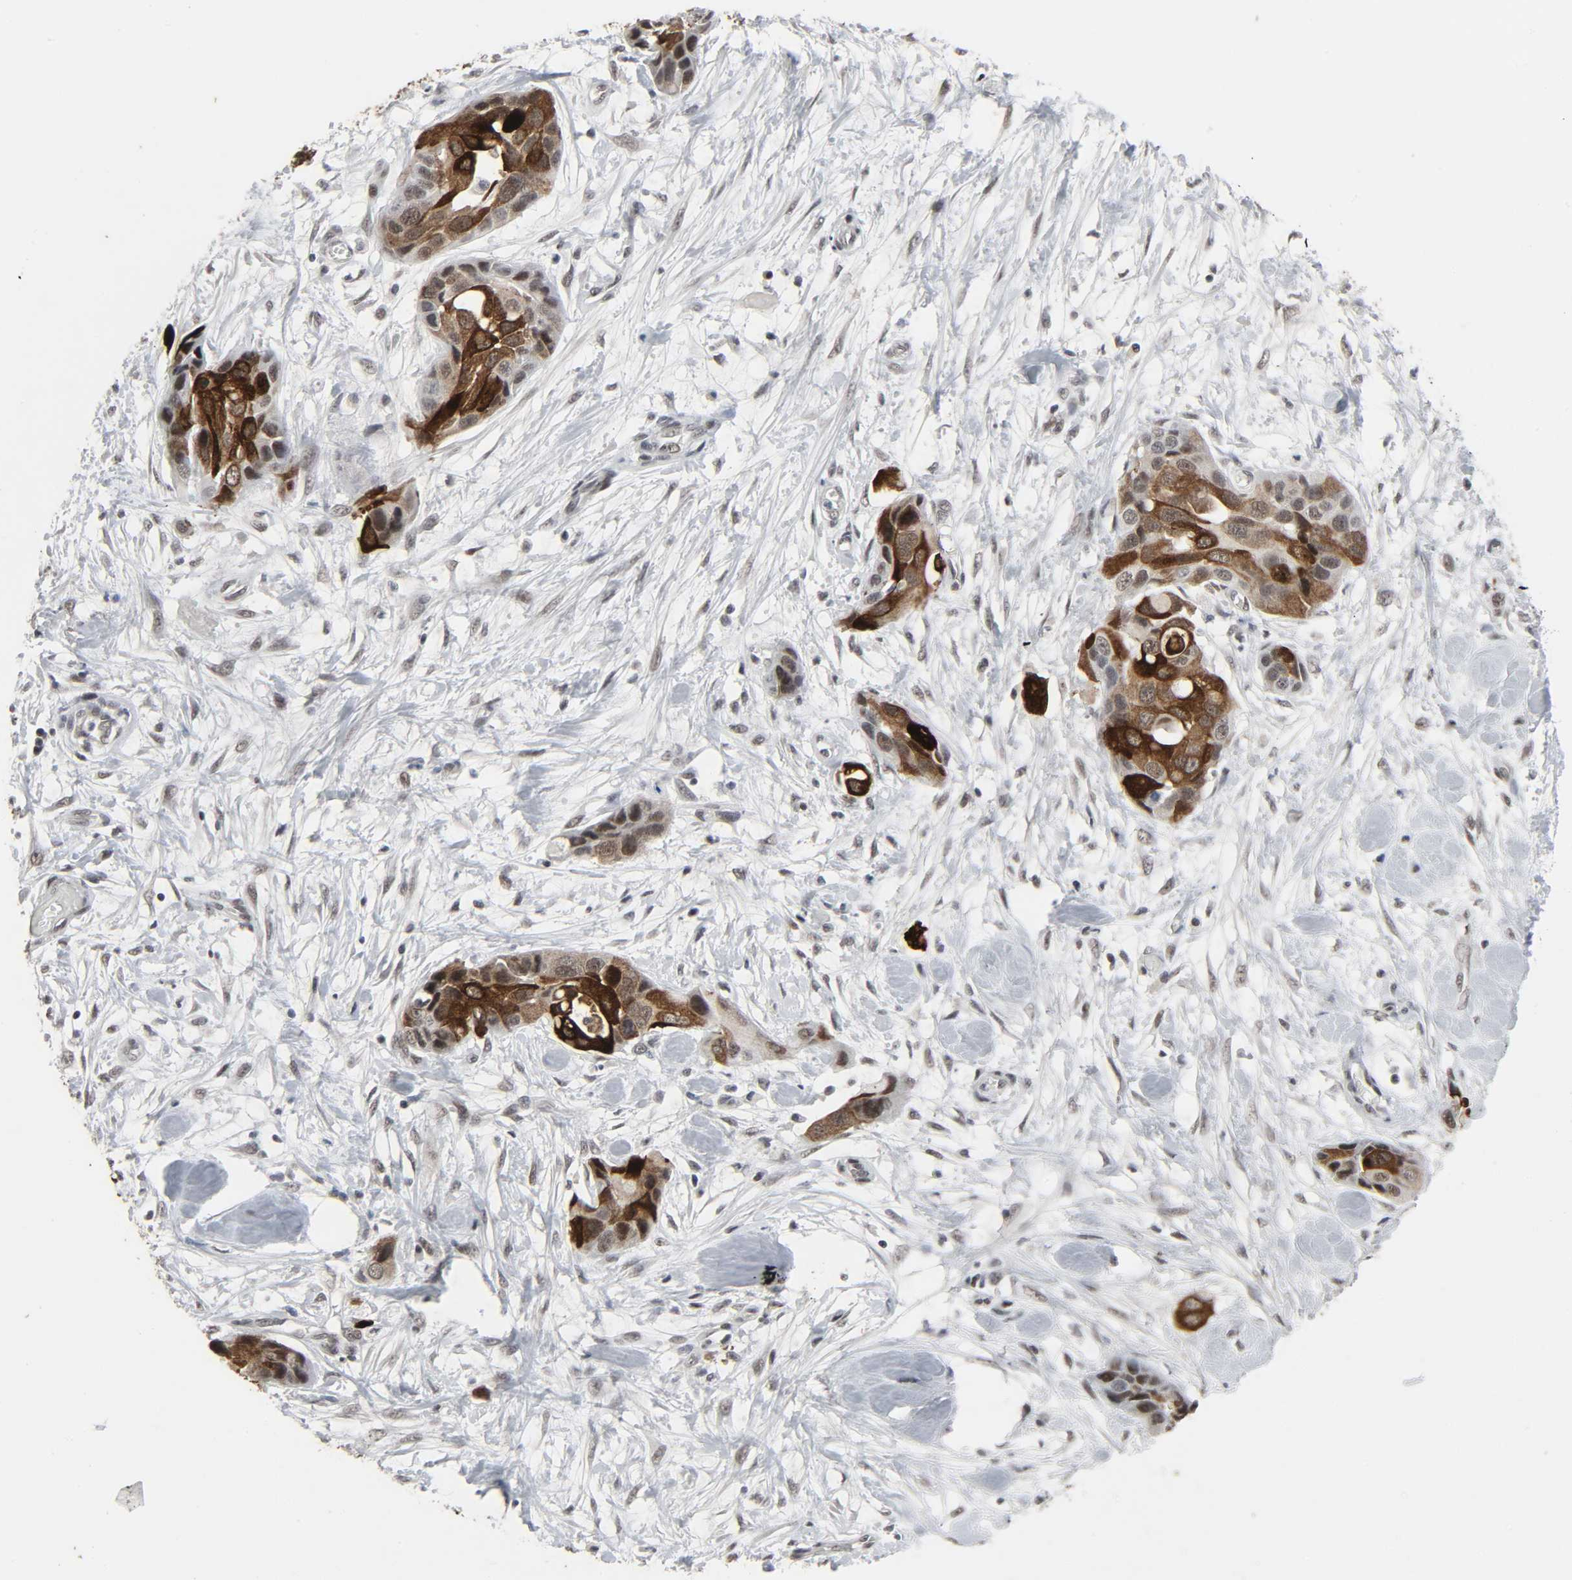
{"staining": {"intensity": "strong", "quantity": ">75%", "location": "cytoplasmic/membranous"}, "tissue": "pancreatic cancer", "cell_type": "Tumor cells", "image_type": "cancer", "snomed": [{"axis": "morphology", "description": "Adenocarcinoma, NOS"}, {"axis": "topography", "description": "Pancreas"}], "caption": "An immunohistochemistry (IHC) histopathology image of tumor tissue is shown. Protein staining in brown shows strong cytoplasmic/membranous positivity in pancreatic cancer (adenocarcinoma) within tumor cells.", "gene": "MUC1", "patient": {"sex": "female", "age": 60}}